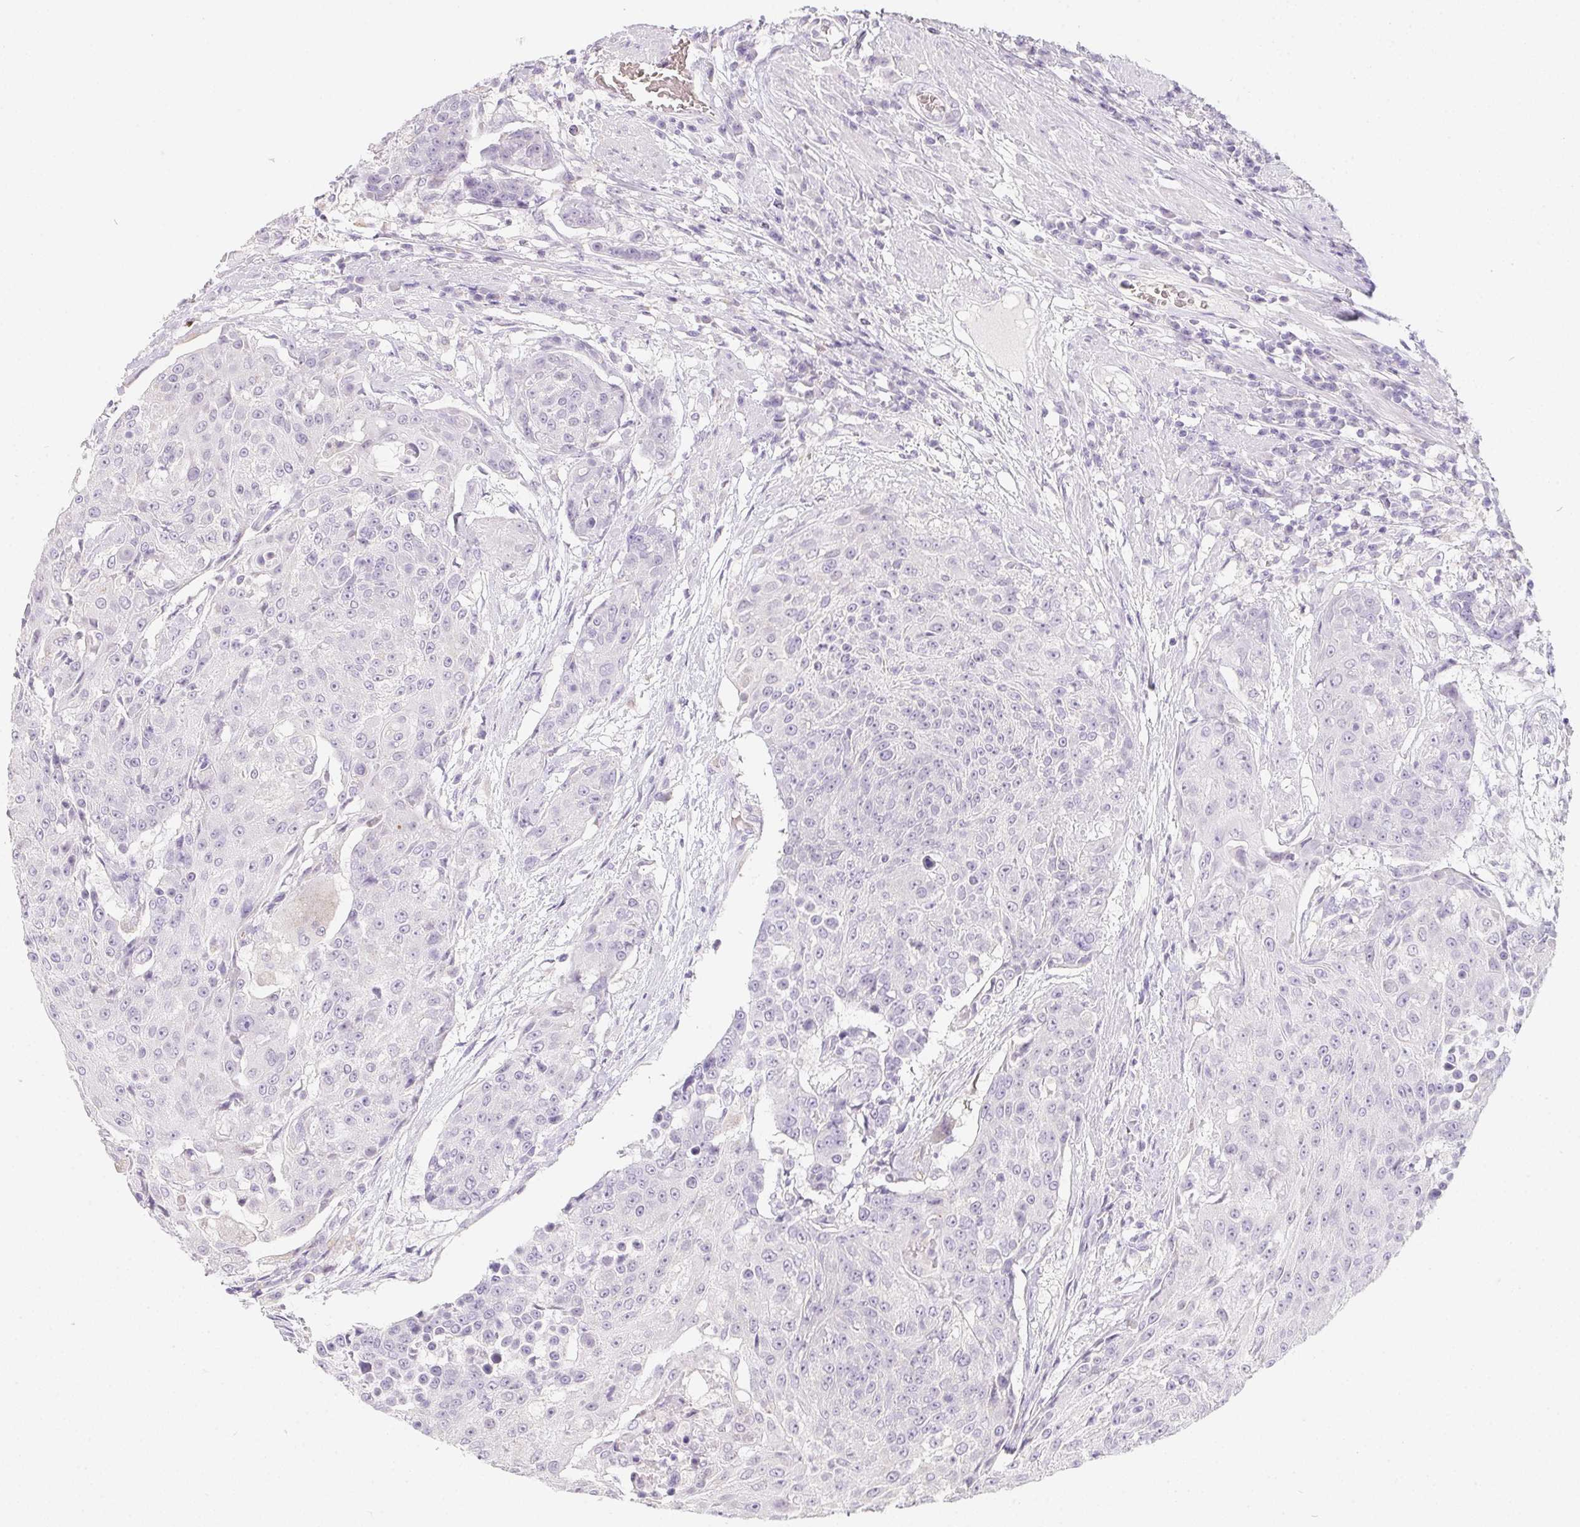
{"staining": {"intensity": "negative", "quantity": "none", "location": "none"}, "tissue": "urothelial cancer", "cell_type": "Tumor cells", "image_type": "cancer", "snomed": [{"axis": "morphology", "description": "Urothelial carcinoma, High grade"}, {"axis": "topography", "description": "Urinary bladder"}], "caption": "An IHC micrograph of urothelial cancer is shown. There is no staining in tumor cells of urothelial cancer.", "gene": "DCD", "patient": {"sex": "female", "age": 63}}